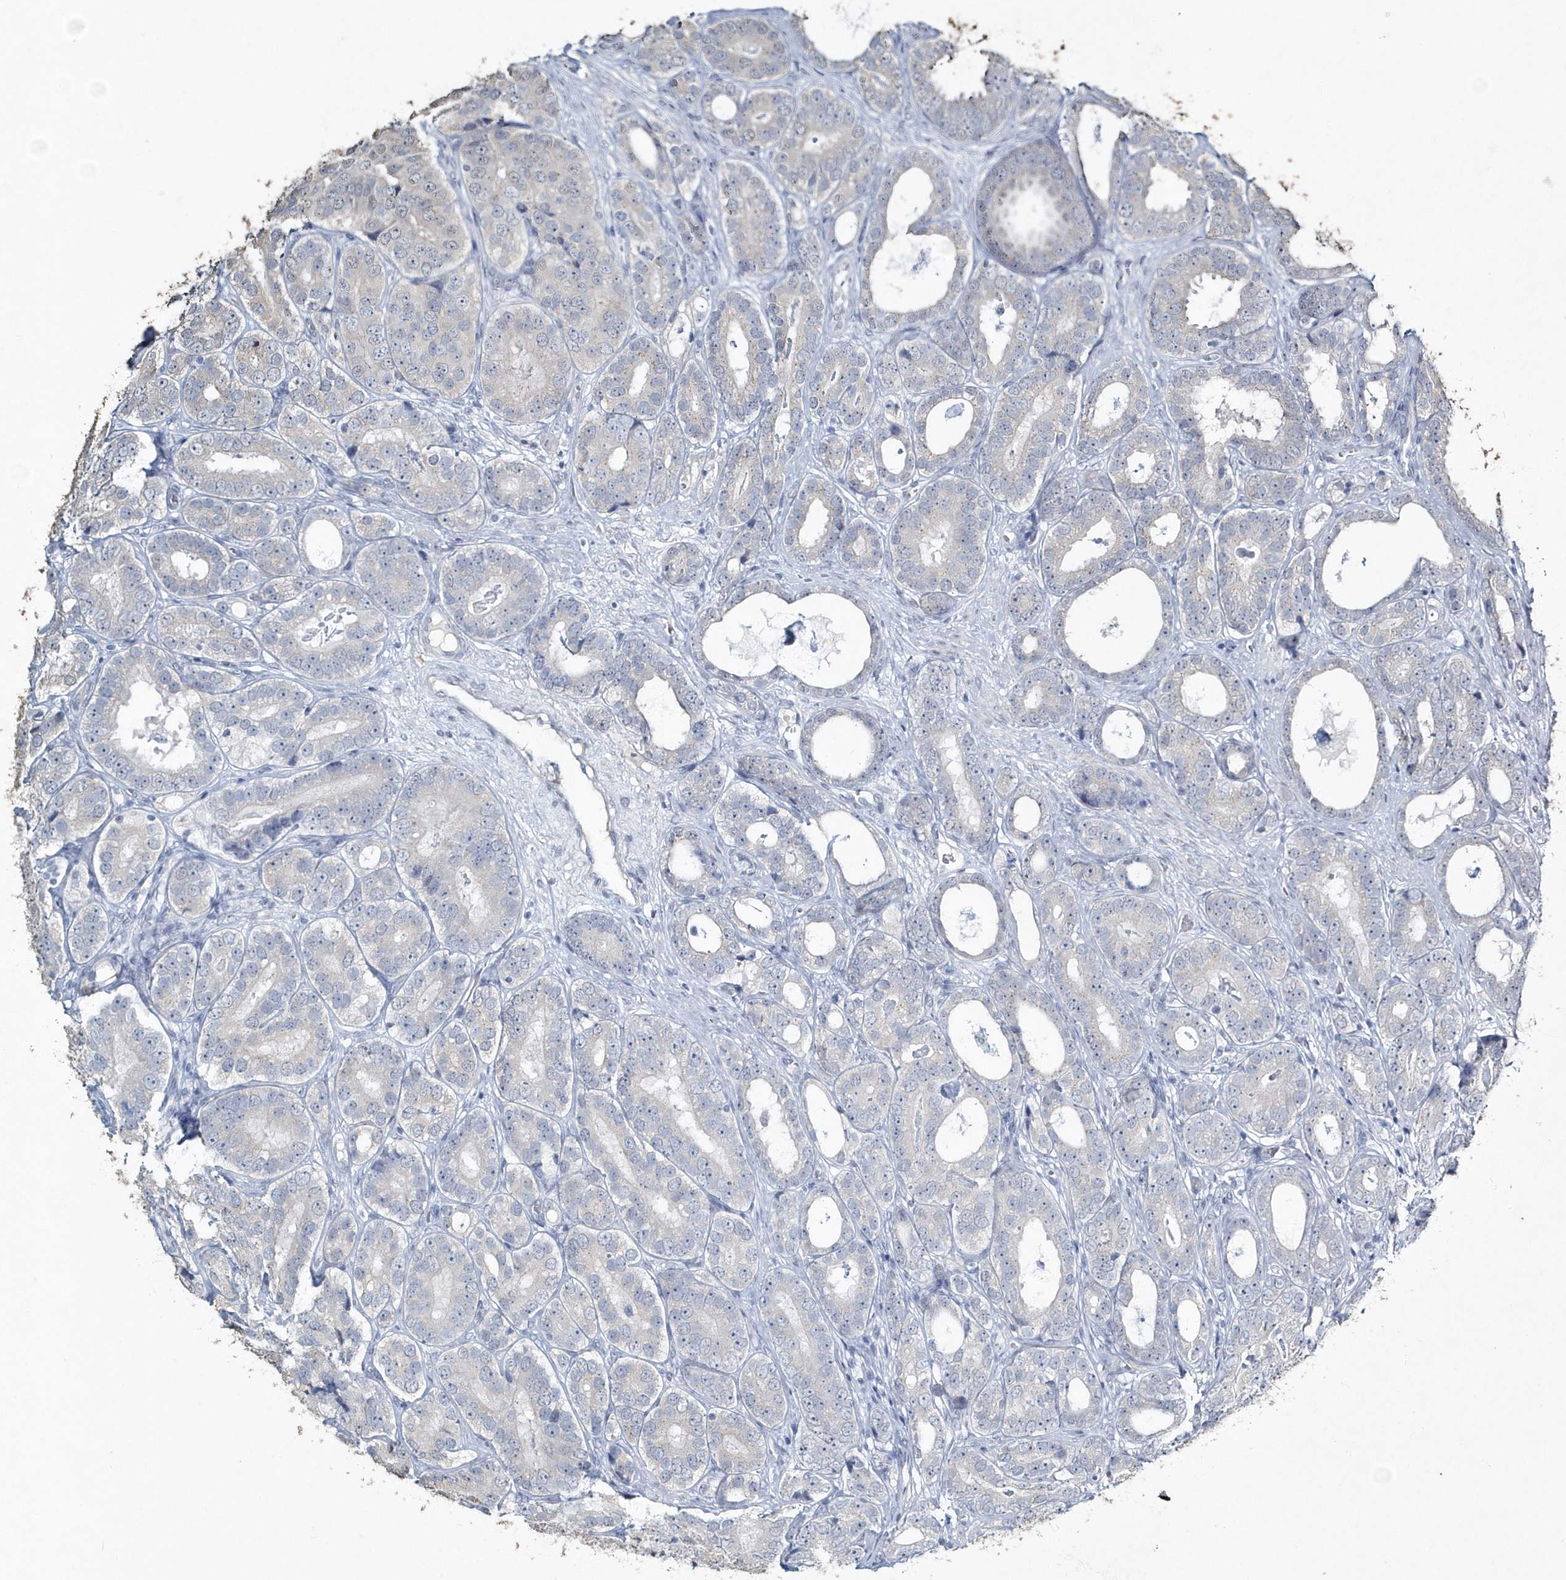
{"staining": {"intensity": "negative", "quantity": "none", "location": "none"}, "tissue": "prostate cancer", "cell_type": "Tumor cells", "image_type": "cancer", "snomed": [{"axis": "morphology", "description": "Adenocarcinoma, High grade"}, {"axis": "topography", "description": "Prostate"}], "caption": "This is an IHC micrograph of human high-grade adenocarcinoma (prostate). There is no expression in tumor cells.", "gene": "MYOT", "patient": {"sex": "male", "age": 56}}